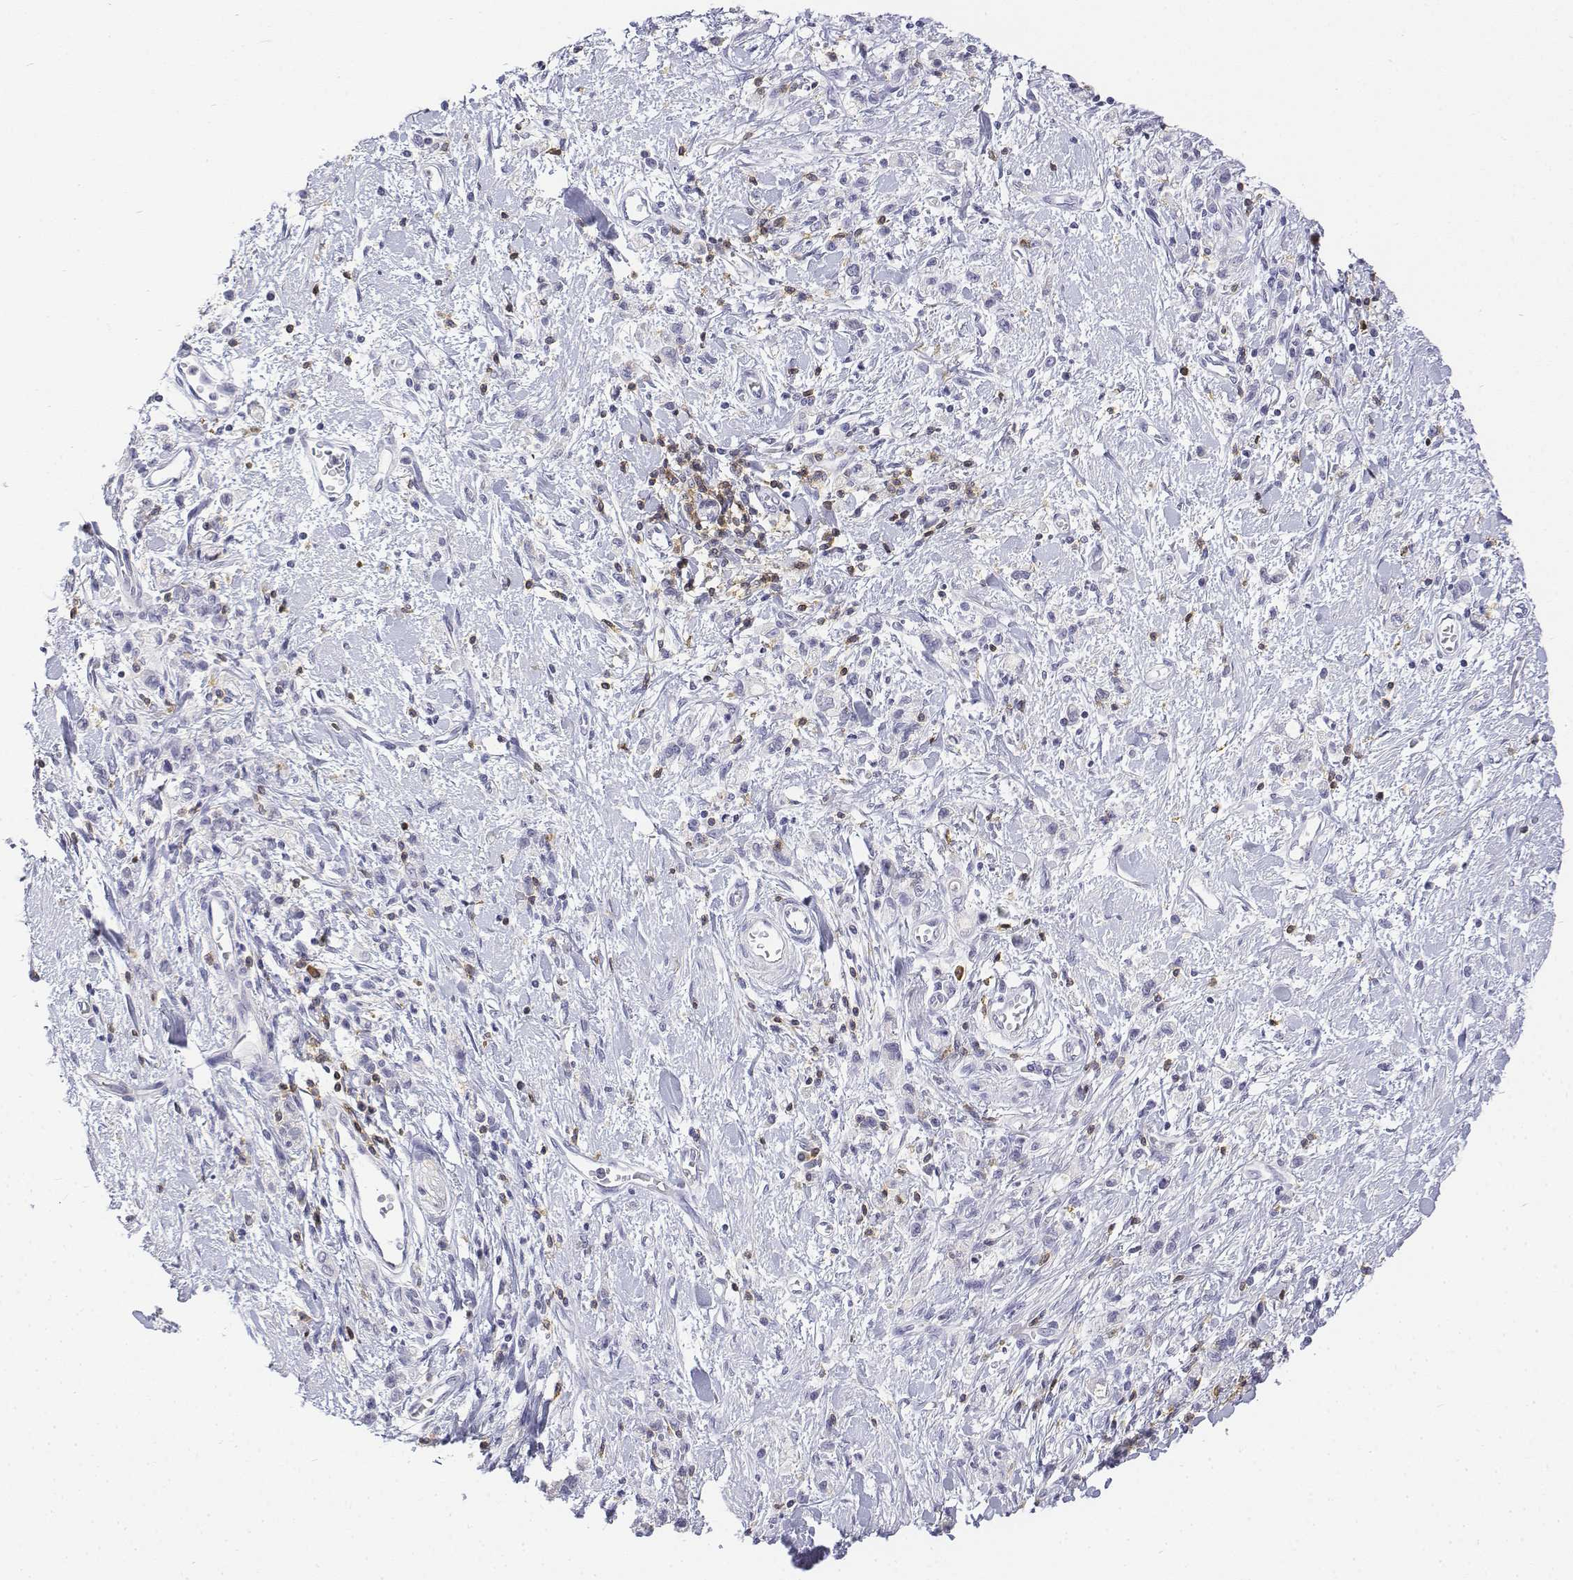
{"staining": {"intensity": "negative", "quantity": "none", "location": "none"}, "tissue": "stomach cancer", "cell_type": "Tumor cells", "image_type": "cancer", "snomed": [{"axis": "morphology", "description": "Adenocarcinoma, NOS"}, {"axis": "topography", "description": "Stomach"}], "caption": "Stomach adenocarcinoma was stained to show a protein in brown. There is no significant expression in tumor cells. (DAB (3,3'-diaminobenzidine) IHC, high magnification).", "gene": "CD3E", "patient": {"sex": "male", "age": 77}}